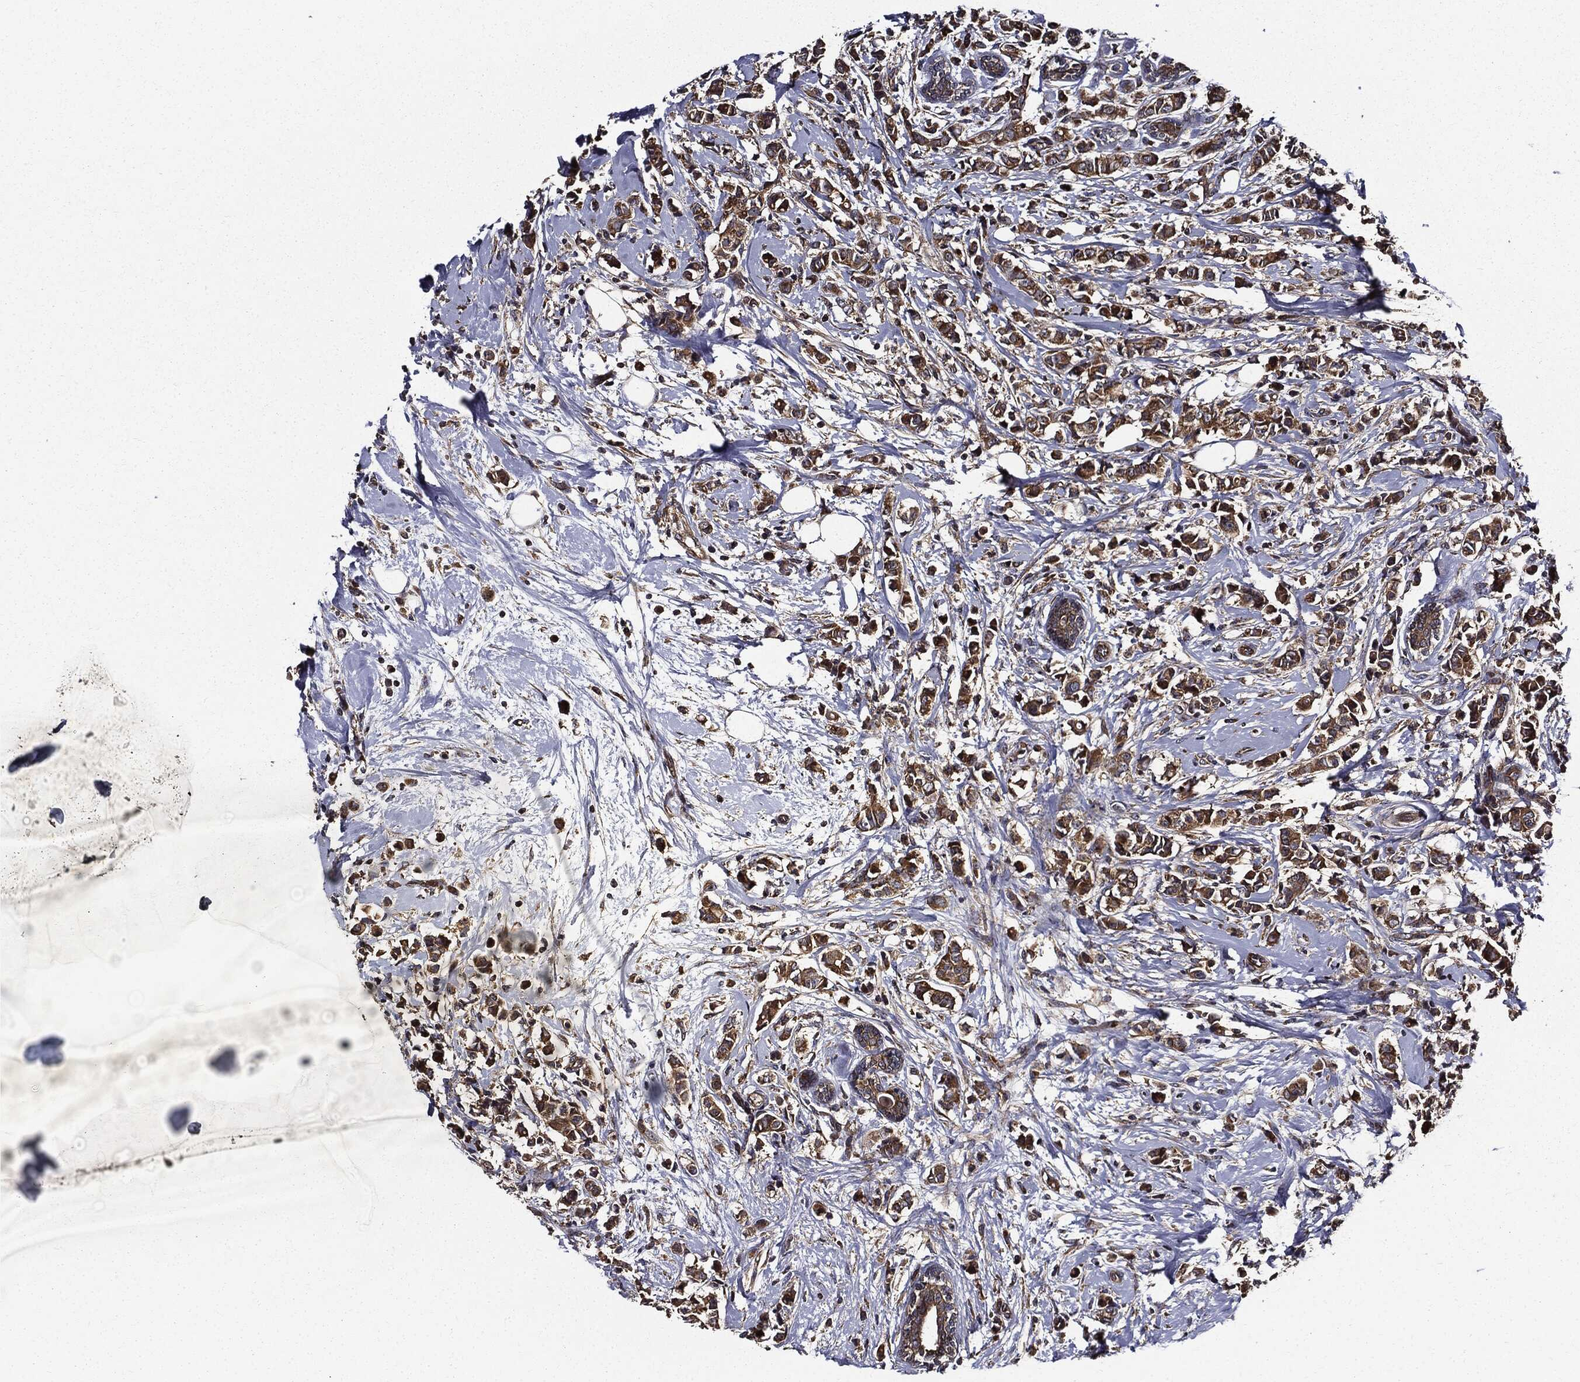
{"staining": {"intensity": "moderate", "quantity": "<25%", "location": "cytoplasmic/membranous"}, "tissue": "breast cancer", "cell_type": "Tumor cells", "image_type": "cancer", "snomed": [{"axis": "morphology", "description": "Normal tissue, NOS"}, {"axis": "morphology", "description": "Duct carcinoma"}, {"axis": "topography", "description": "Breast"}], "caption": "Moderate cytoplasmic/membranous protein staining is identified in approximately <25% of tumor cells in breast cancer.", "gene": "HTT", "patient": {"sex": "female", "age": 44}}